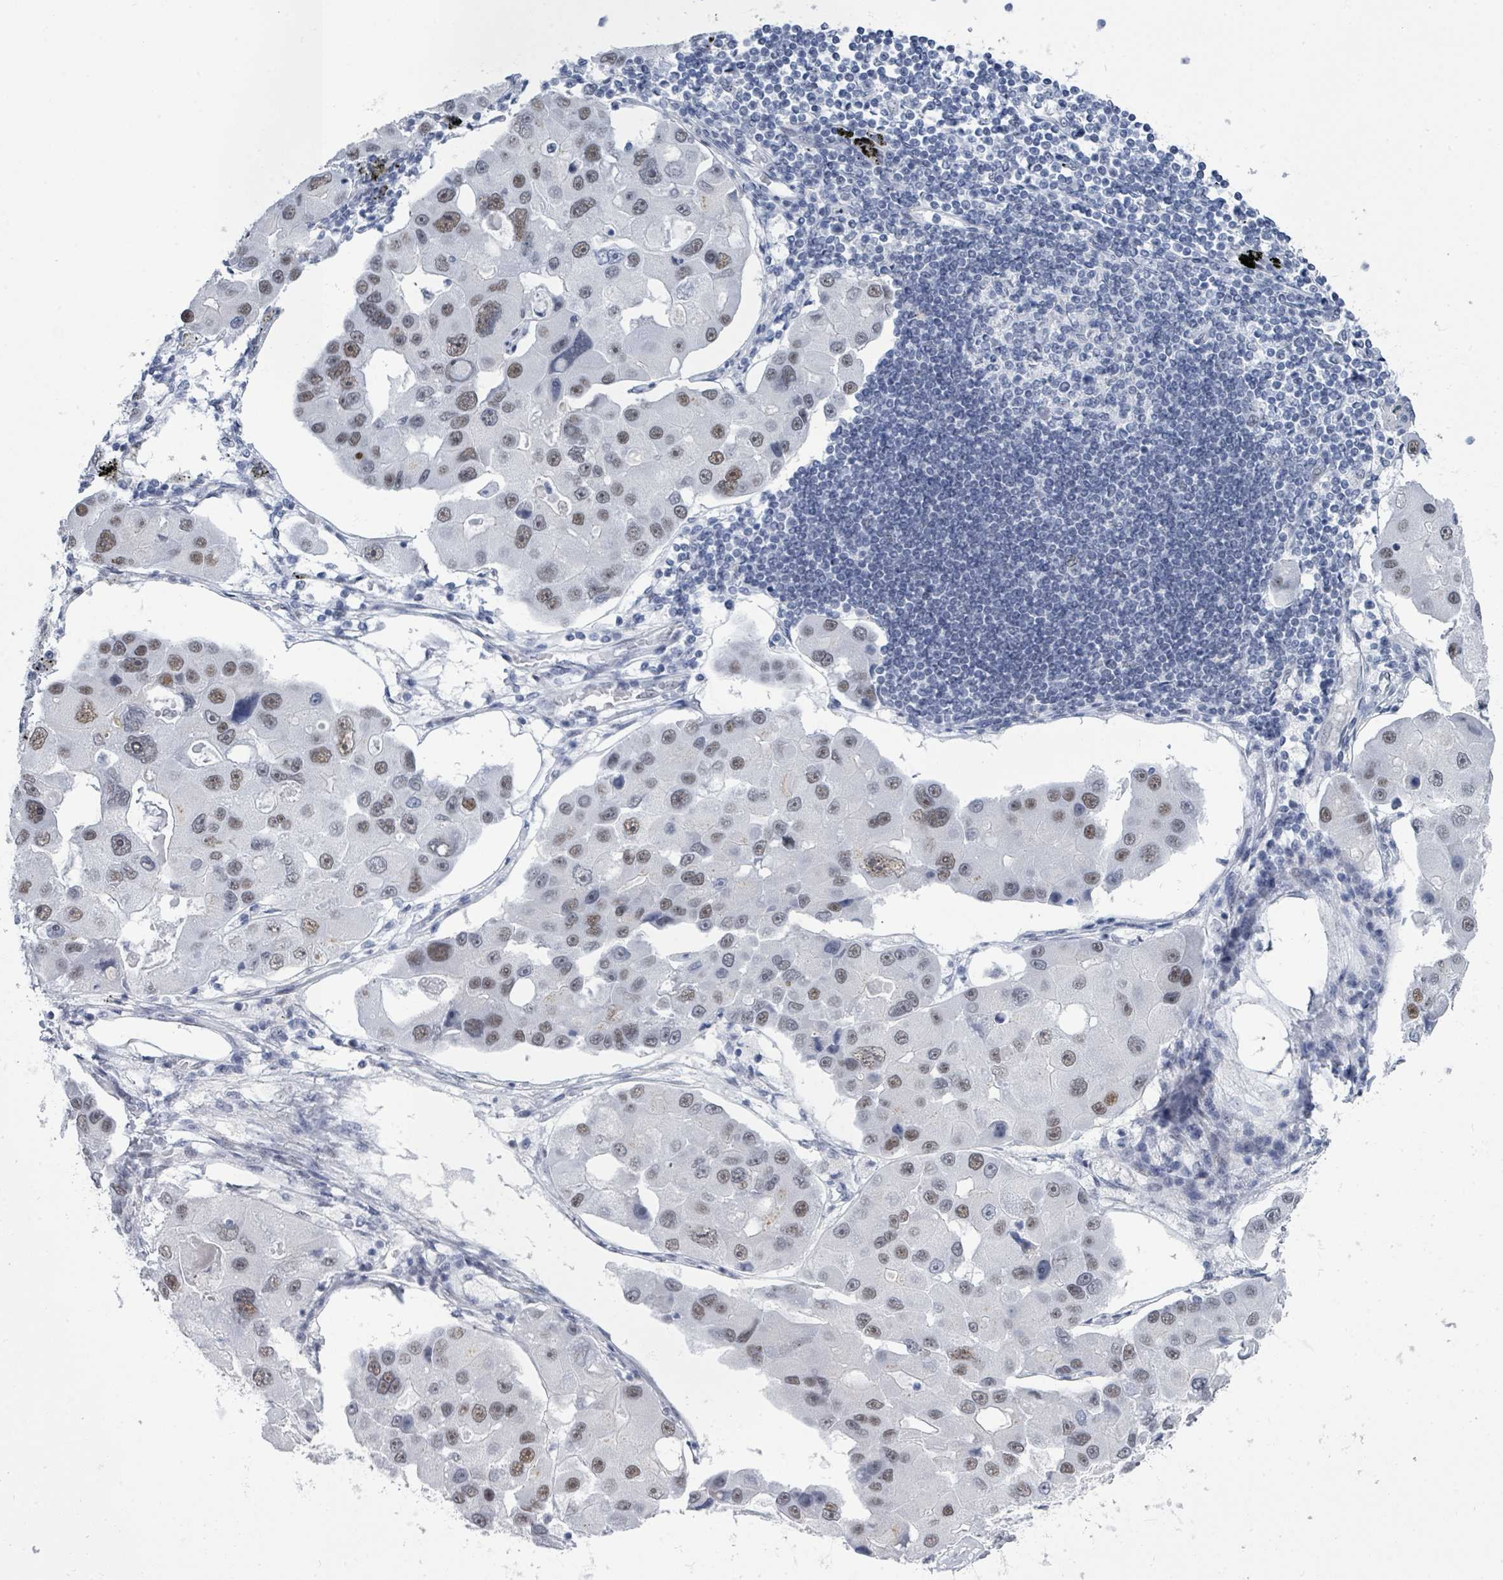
{"staining": {"intensity": "moderate", "quantity": ">75%", "location": "nuclear"}, "tissue": "lung cancer", "cell_type": "Tumor cells", "image_type": "cancer", "snomed": [{"axis": "morphology", "description": "Adenocarcinoma, NOS"}, {"axis": "topography", "description": "Lung"}], "caption": "IHC of human adenocarcinoma (lung) demonstrates medium levels of moderate nuclear staining in about >75% of tumor cells.", "gene": "CT45A5", "patient": {"sex": "female", "age": 54}}